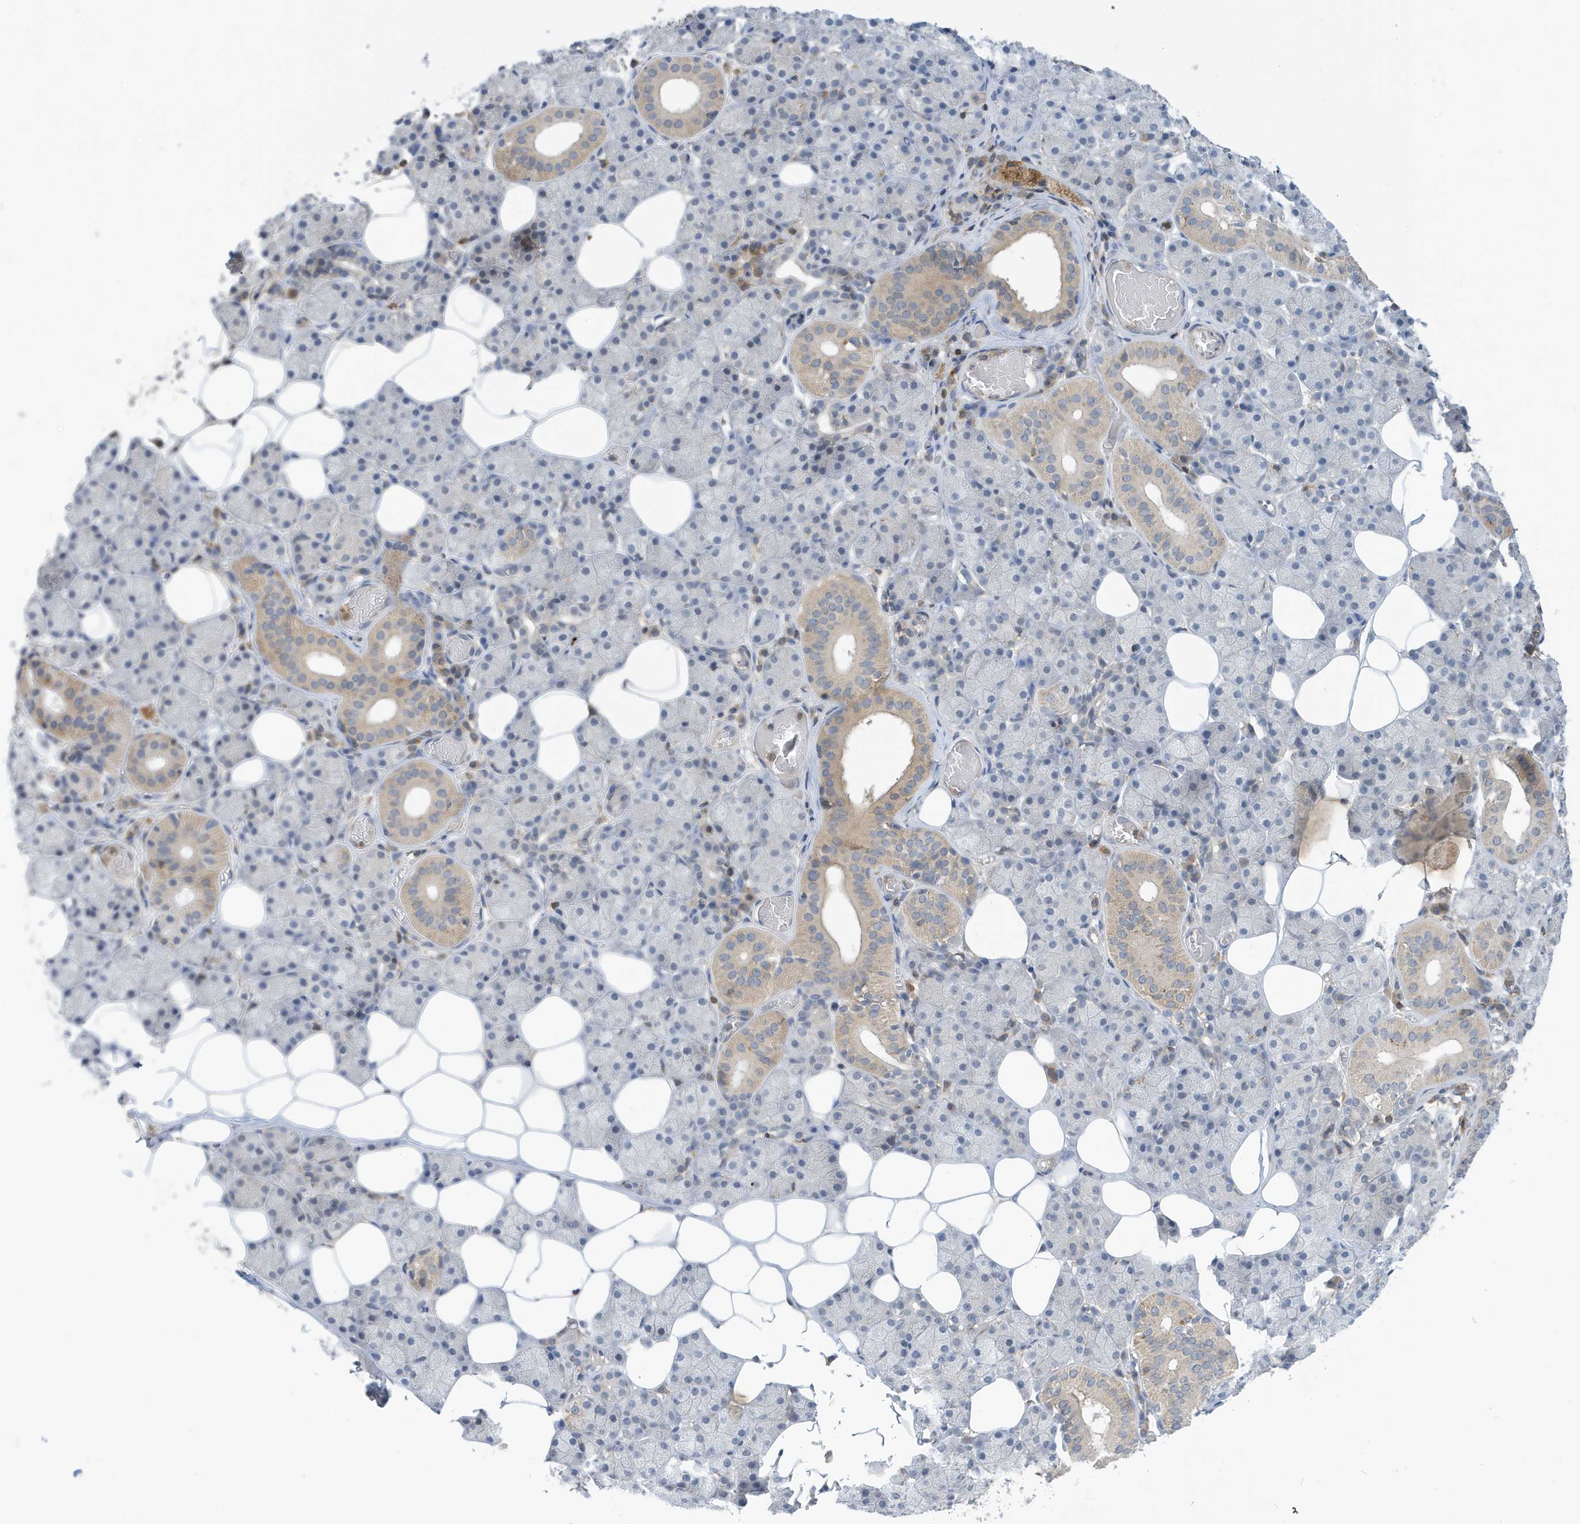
{"staining": {"intensity": "strong", "quantity": "<25%", "location": "cytoplasmic/membranous"}, "tissue": "salivary gland", "cell_type": "Glandular cells", "image_type": "normal", "snomed": [{"axis": "morphology", "description": "Normal tissue, NOS"}, {"axis": "topography", "description": "Salivary gland"}], "caption": "High-power microscopy captured an immunohistochemistry (IHC) image of normal salivary gland, revealing strong cytoplasmic/membranous staining in approximately <25% of glandular cells.", "gene": "NSUN3", "patient": {"sex": "female", "age": 33}}